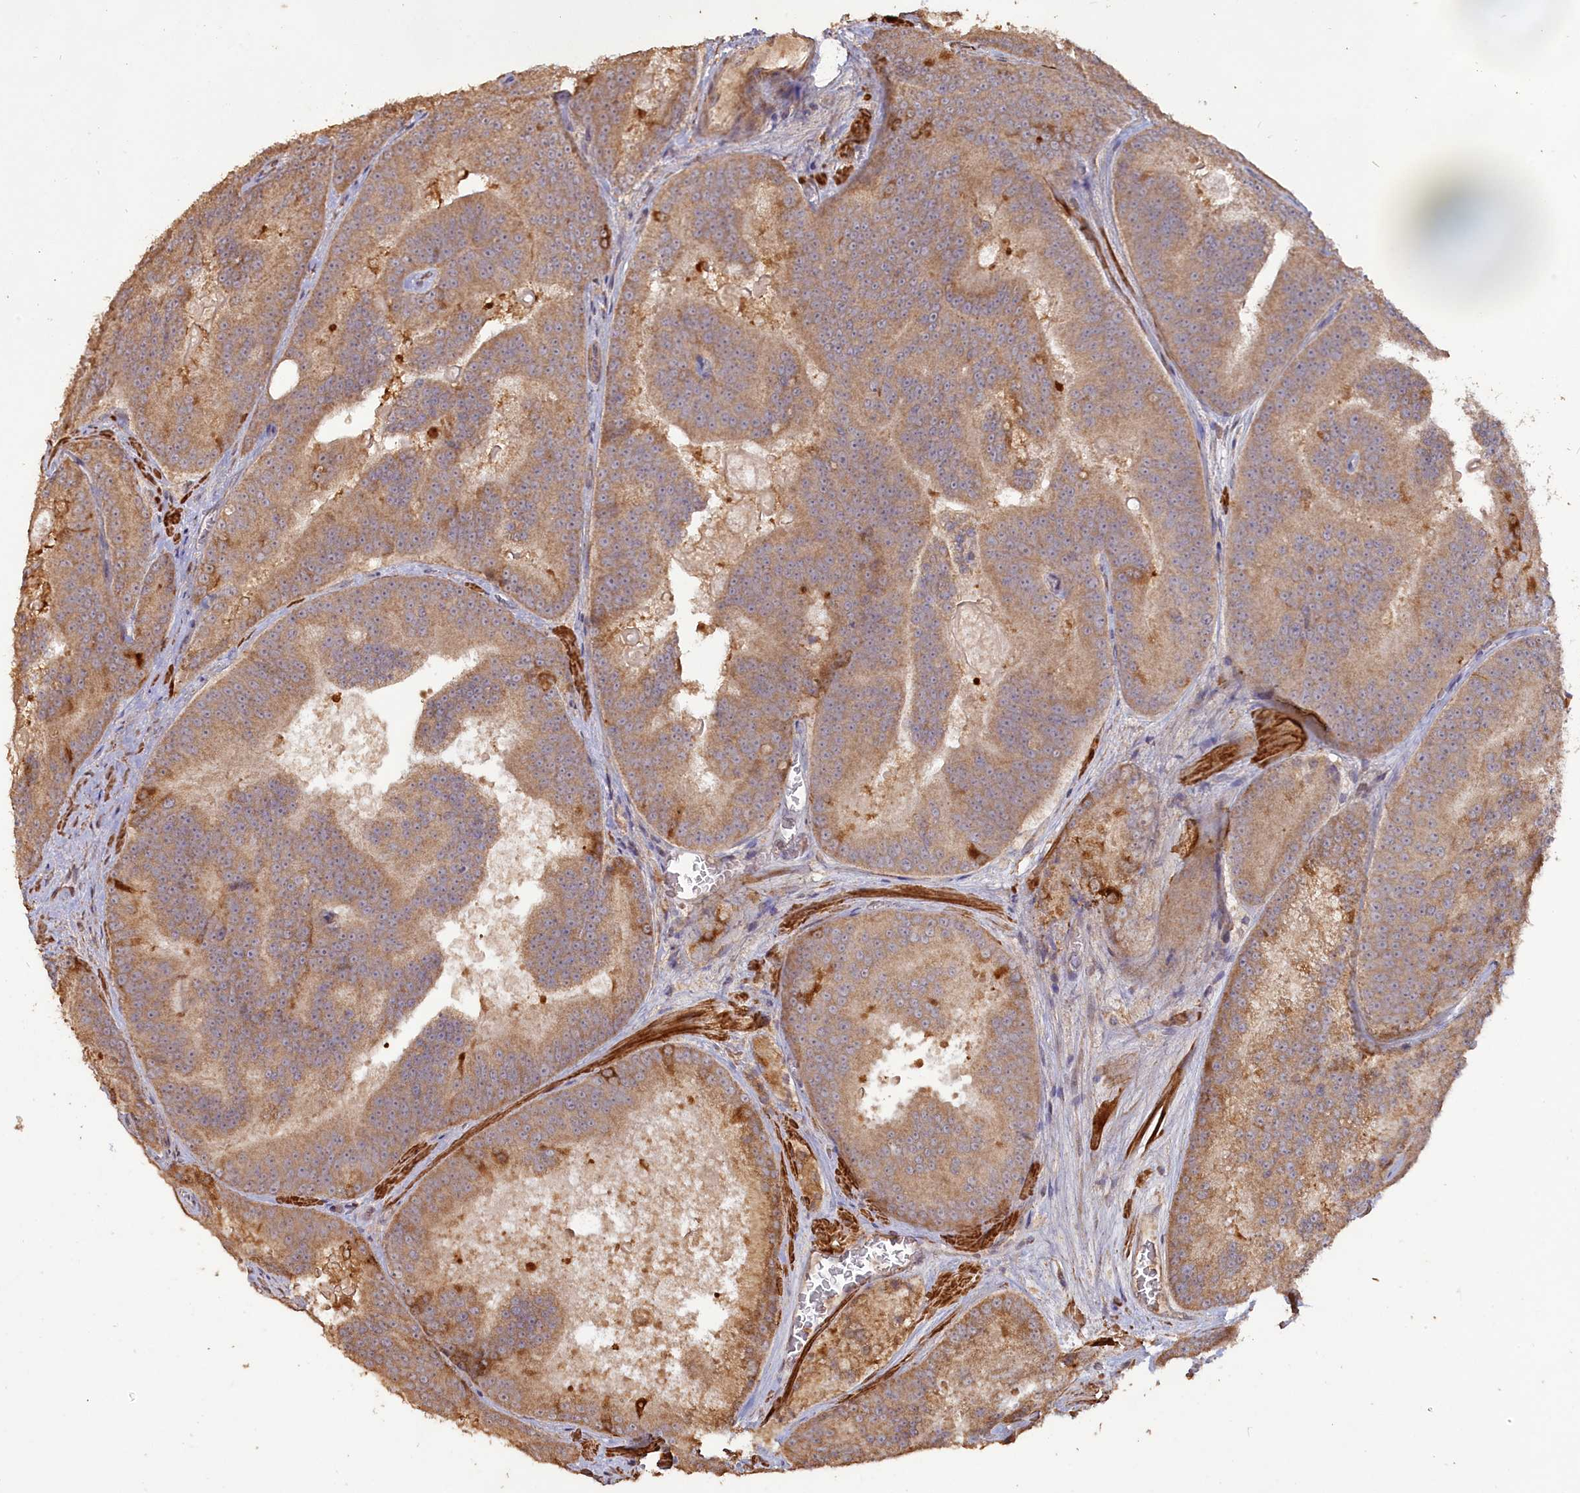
{"staining": {"intensity": "moderate", "quantity": ">75%", "location": "cytoplasmic/membranous"}, "tissue": "prostate cancer", "cell_type": "Tumor cells", "image_type": "cancer", "snomed": [{"axis": "morphology", "description": "Adenocarcinoma, High grade"}, {"axis": "topography", "description": "Prostate"}], "caption": "The micrograph shows a brown stain indicating the presence of a protein in the cytoplasmic/membranous of tumor cells in high-grade adenocarcinoma (prostate).", "gene": "LAYN", "patient": {"sex": "male", "age": 61}}